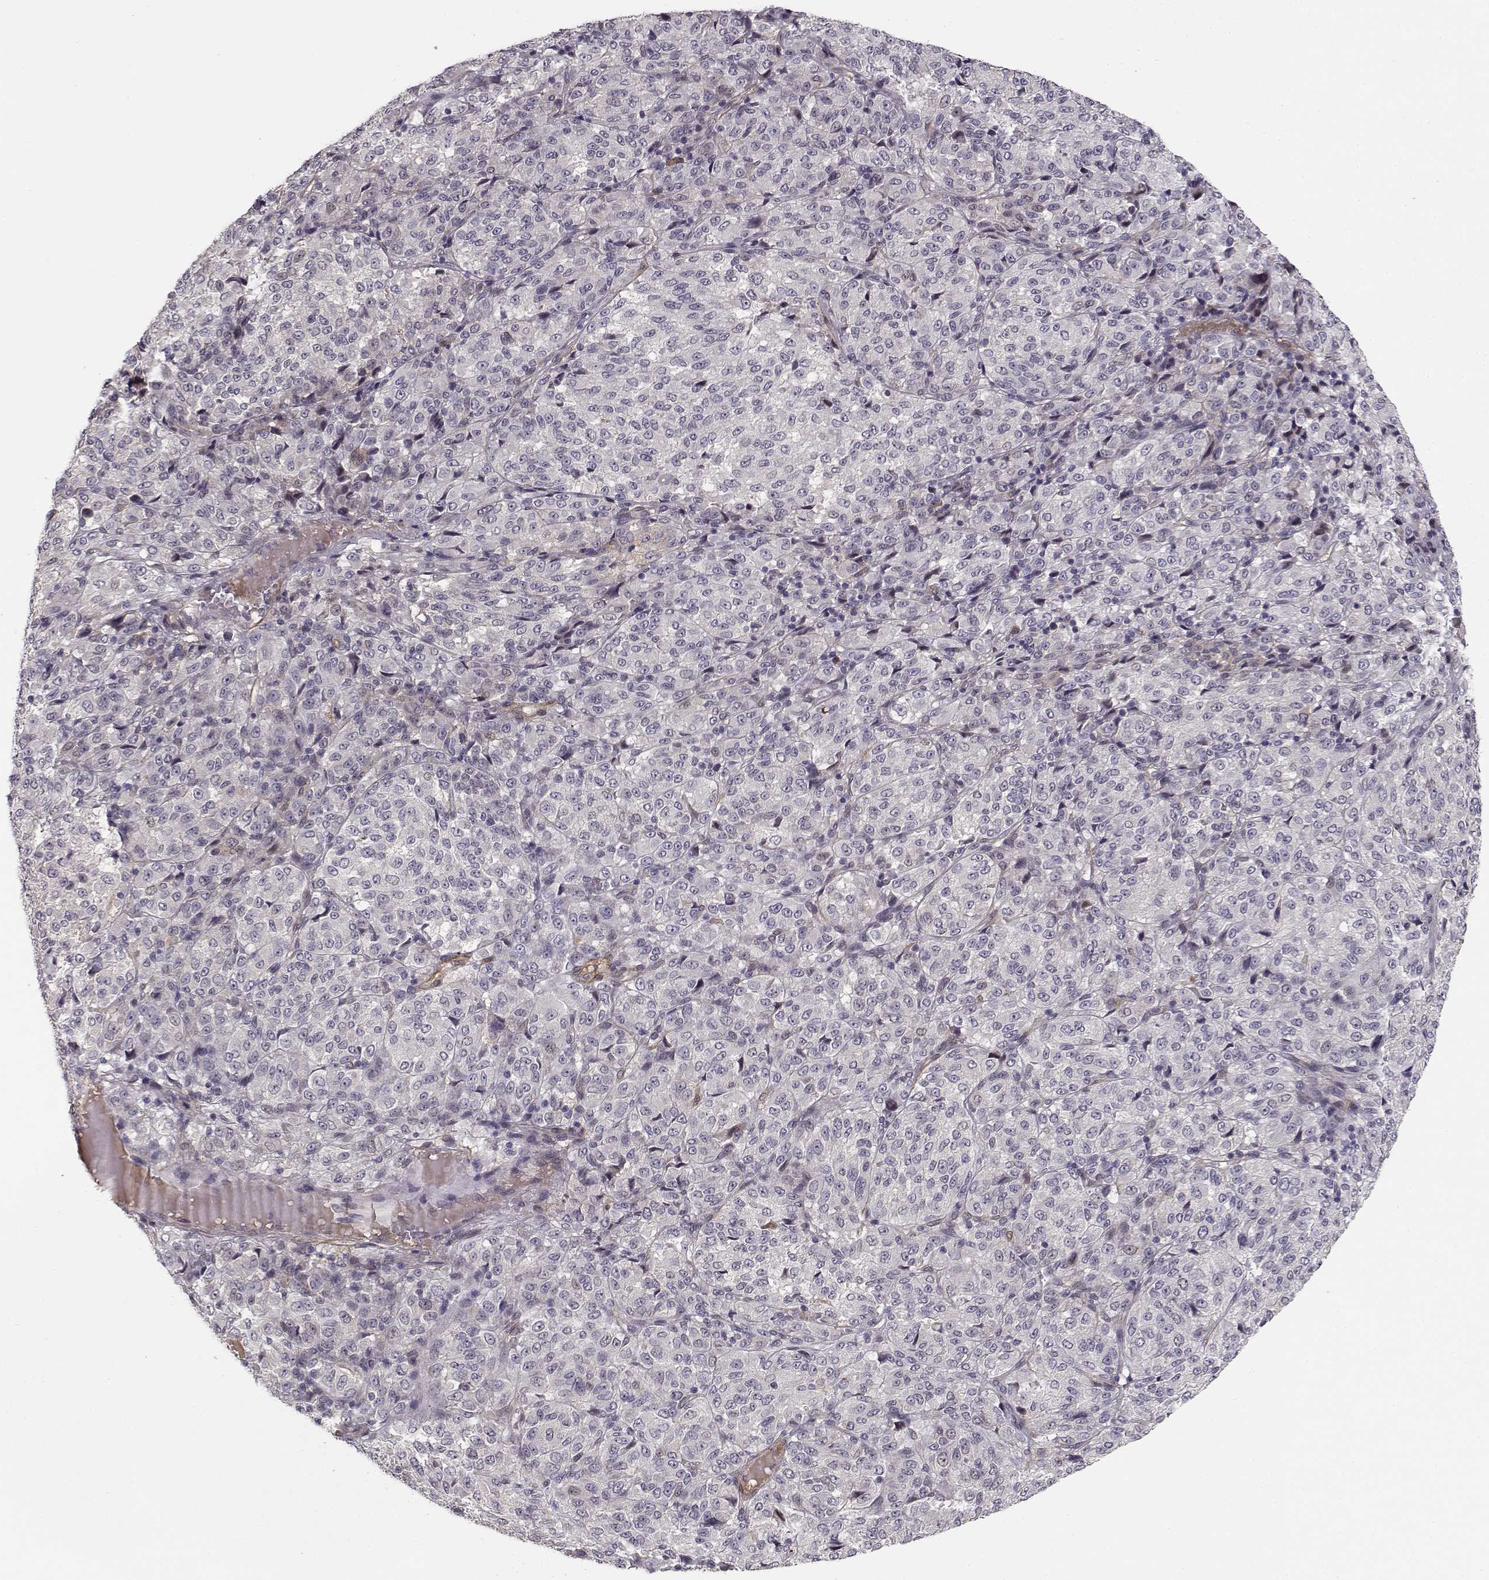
{"staining": {"intensity": "weak", "quantity": "<25%", "location": "cytoplasmic/membranous"}, "tissue": "melanoma", "cell_type": "Tumor cells", "image_type": "cancer", "snomed": [{"axis": "morphology", "description": "Malignant melanoma, Metastatic site"}, {"axis": "topography", "description": "Brain"}], "caption": "IHC of human melanoma exhibits no expression in tumor cells.", "gene": "RGS9BP", "patient": {"sex": "female", "age": 56}}